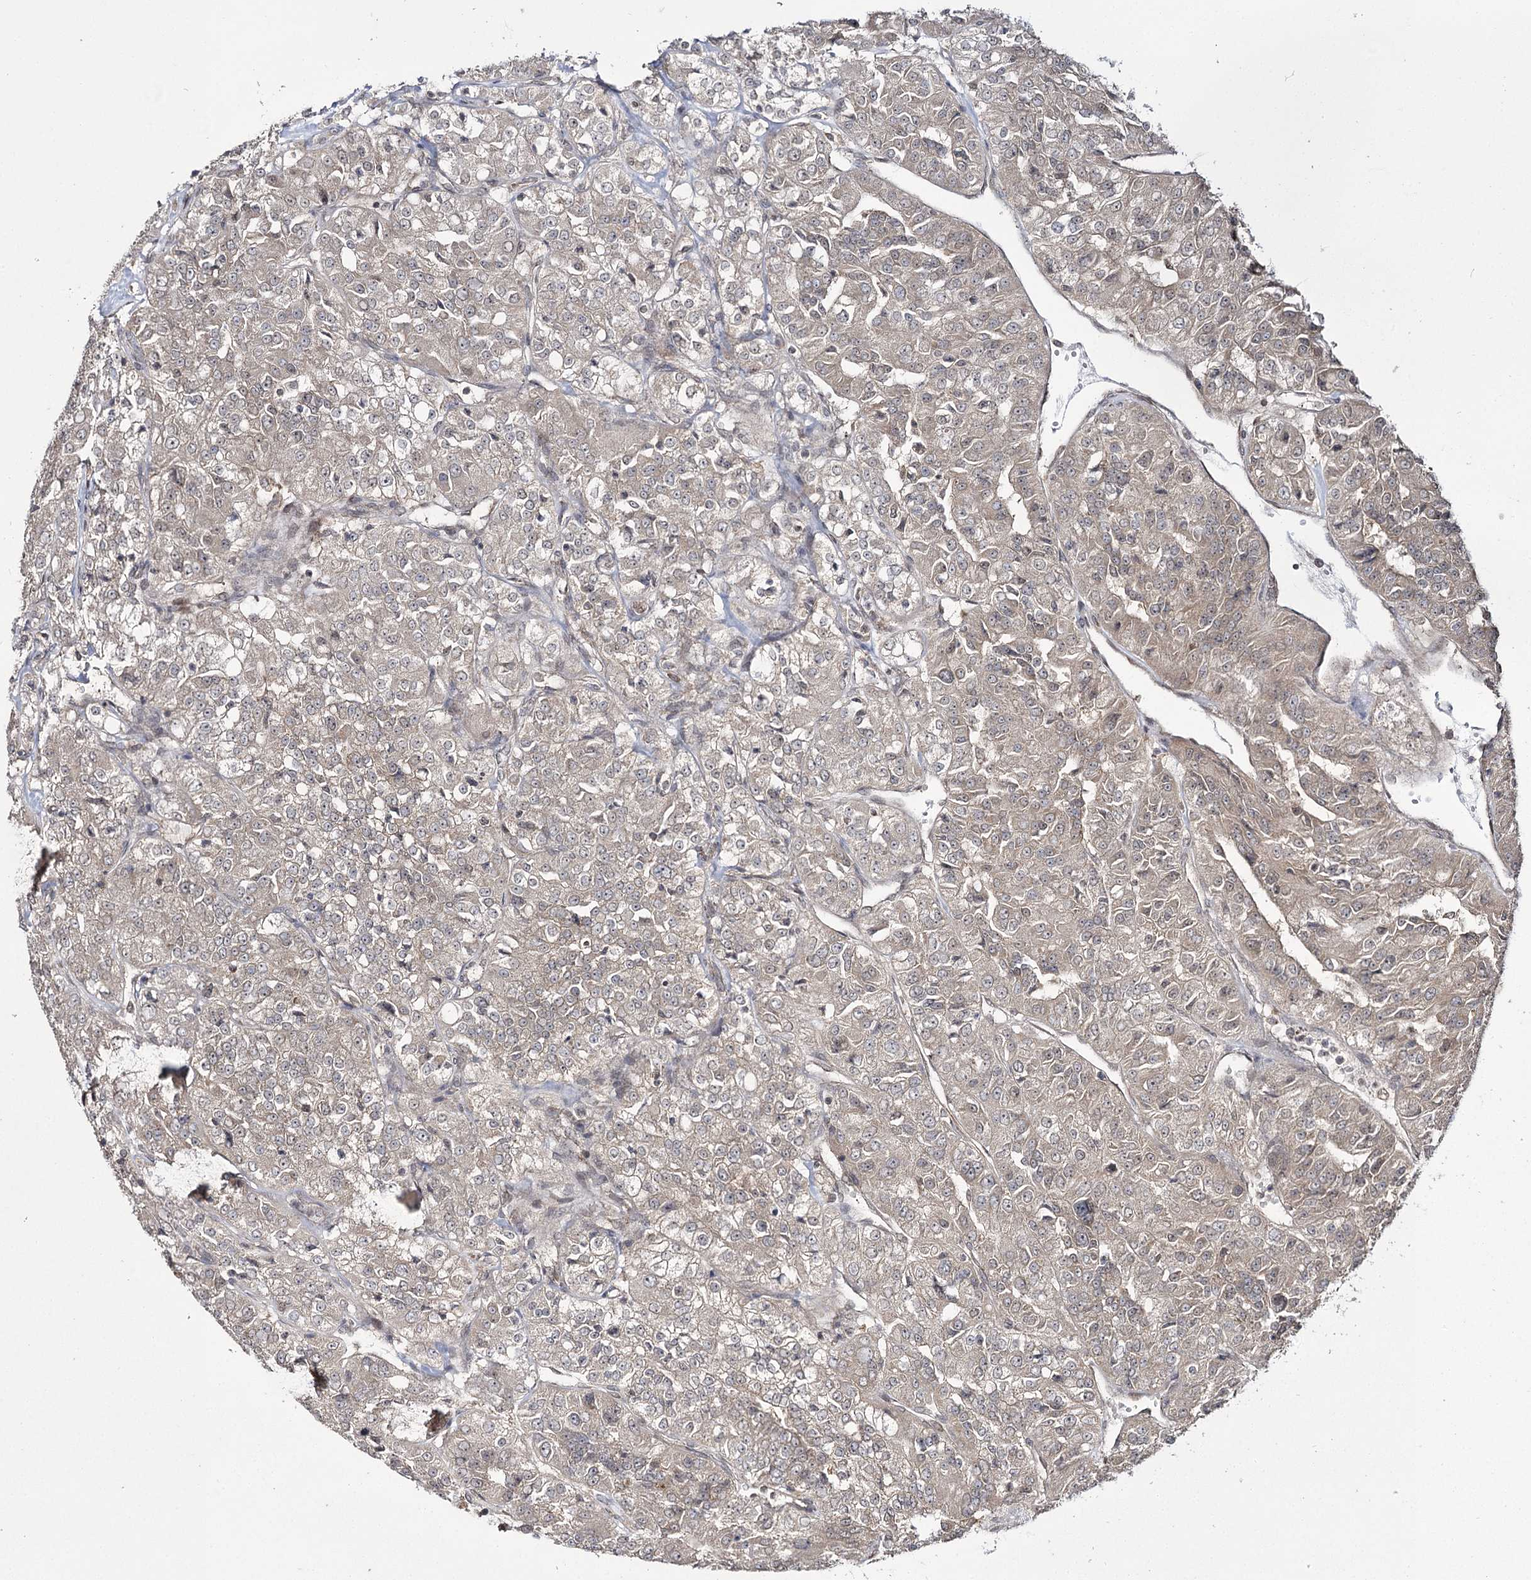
{"staining": {"intensity": "negative", "quantity": "none", "location": "none"}, "tissue": "renal cancer", "cell_type": "Tumor cells", "image_type": "cancer", "snomed": [{"axis": "morphology", "description": "Adenocarcinoma, NOS"}, {"axis": "topography", "description": "Kidney"}], "caption": "IHC of adenocarcinoma (renal) shows no positivity in tumor cells.", "gene": "TRNT1", "patient": {"sex": "female", "age": 63}}